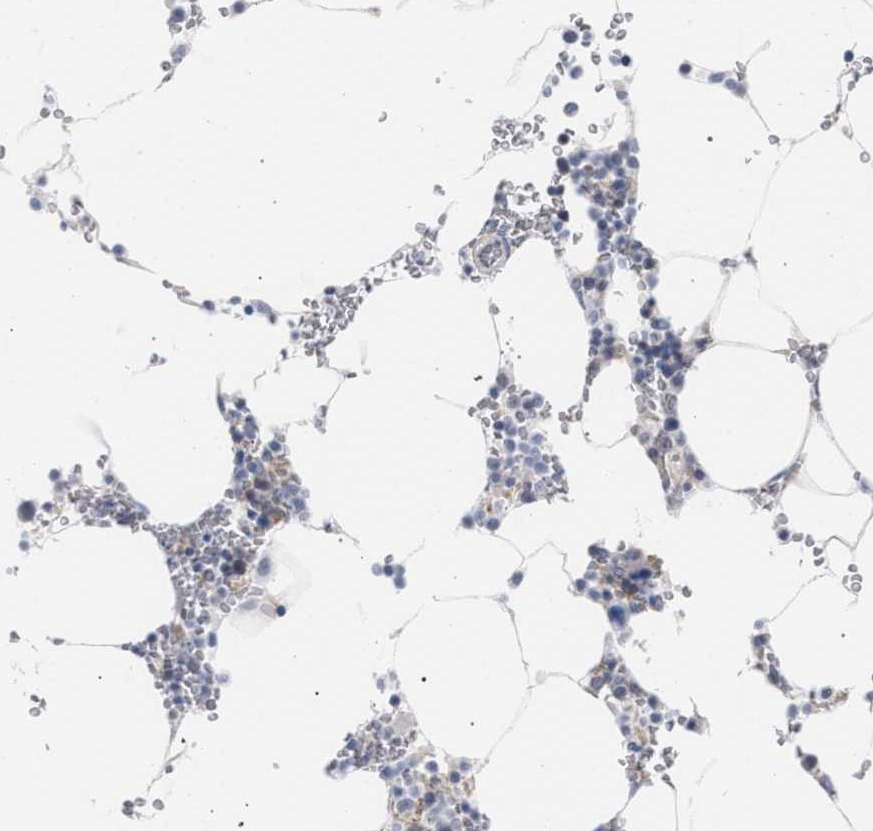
{"staining": {"intensity": "negative", "quantity": "none", "location": "none"}, "tissue": "bone marrow", "cell_type": "Hematopoietic cells", "image_type": "normal", "snomed": [{"axis": "morphology", "description": "Normal tissue, NOS"}, {"axis": "topography", "description": "Bone marrow"}], "caption": "A micrograph of human bone marrow is negative for staining in hematopoietic cells. (DAB immunohistochemistry, high magnification).", "gene": "FHOD3", "patient": {"sex": "male", "age": 70}}